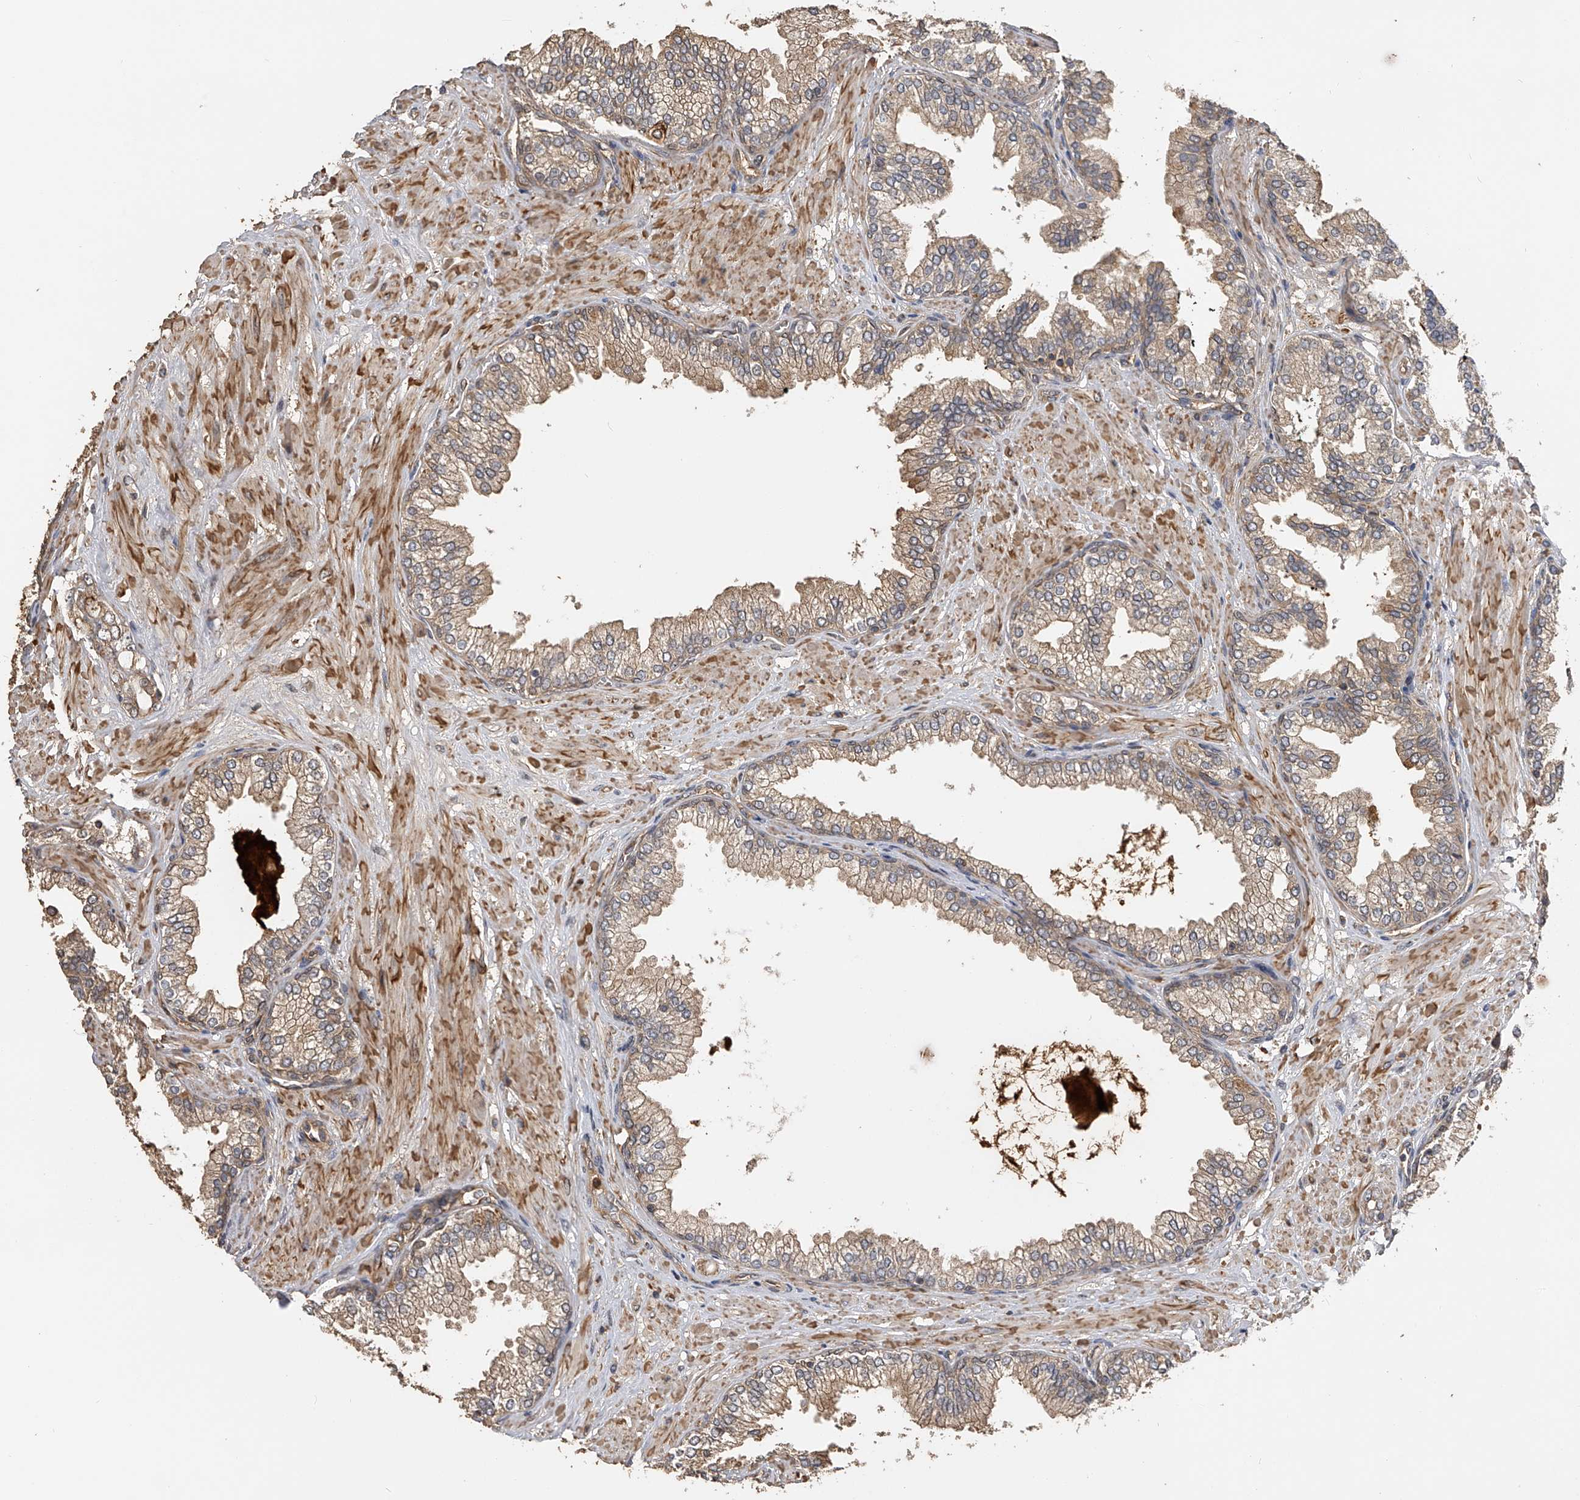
{"staining": {"intensity": "moderate", "quantity": "<25%", "location": "cytoplasmic/membranous"}, "tissue": "prostate cancer", "cell_type": "Tumor cells", "image_type": "cancer", "snomed": [{"axis": "morphology", "description": "Adenocarcinoma, Low grade"}, {"axis": "topography", "description": "Prostate"}], "caption": "Brown immunohistochemical staining in prostate cancer shows moderate cytoplasmic/membranous staining in approximately <25% of tumor cells.", "gene": "PTPRA", "patient": {"sex": "male", "age": 71}}